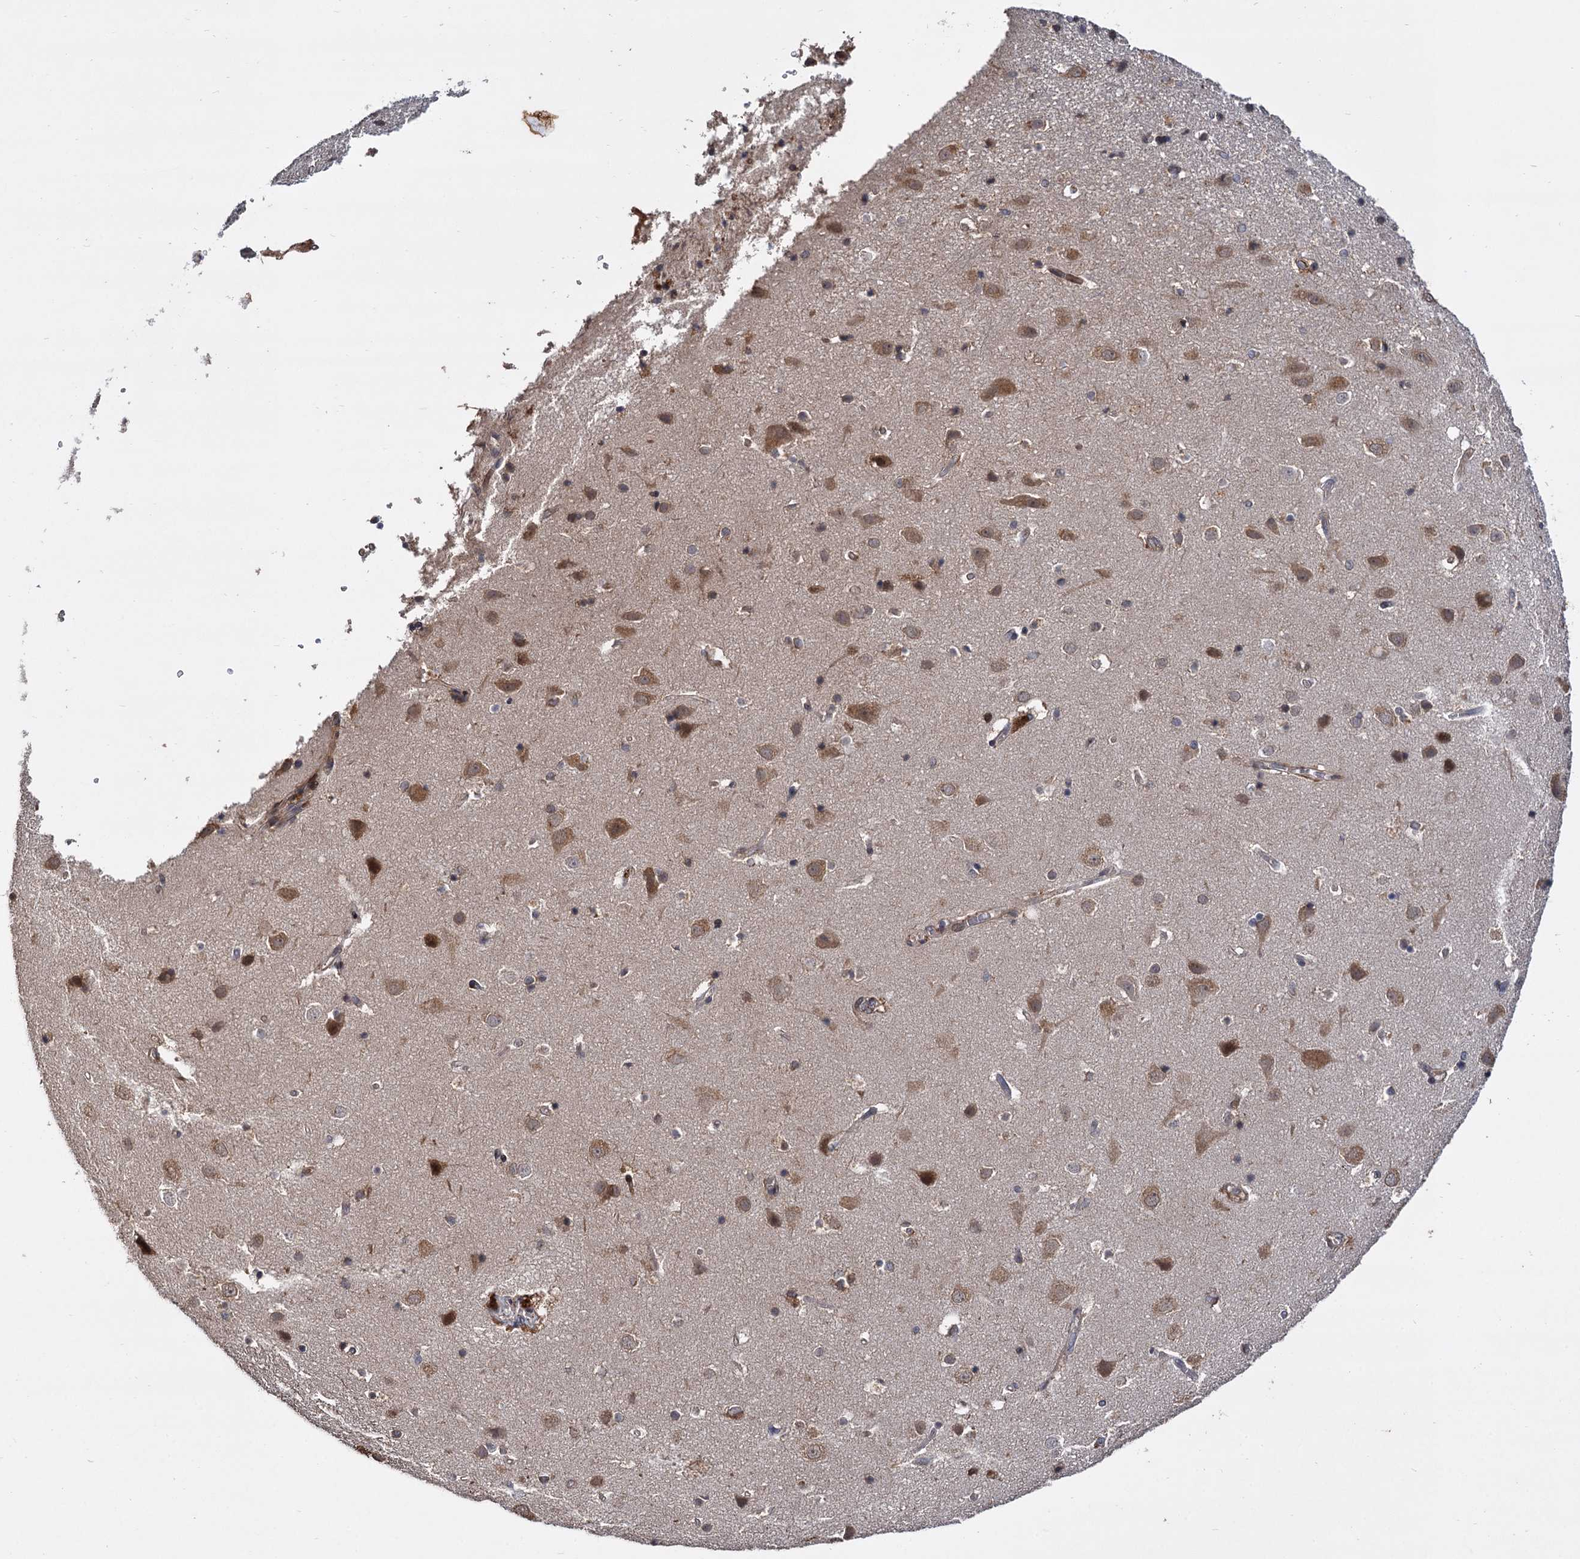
{"staining": {"intensity": "weak", "quantity": "25%-75%", "location": "cytoplasmic/membranous"}, "tissue": "cerebral cortex", "cell_type": "Endothelial cells", "image_type": "normal", "snomed": [{"axis": "morphology", "description": "Normal tissue, NOS"}, {"axis": "topography", "description": "Cerebral cortex"}], "caption": "A histopathology image showing weak cytoplasmic/membranous staining in about 25%-75% of endothelial cells in unremarkable cerebral cortex, as visualized by brown immunohistochemical staining.", "gene": "INPPL1", "patient": {"sex": "male", "age": 54}}